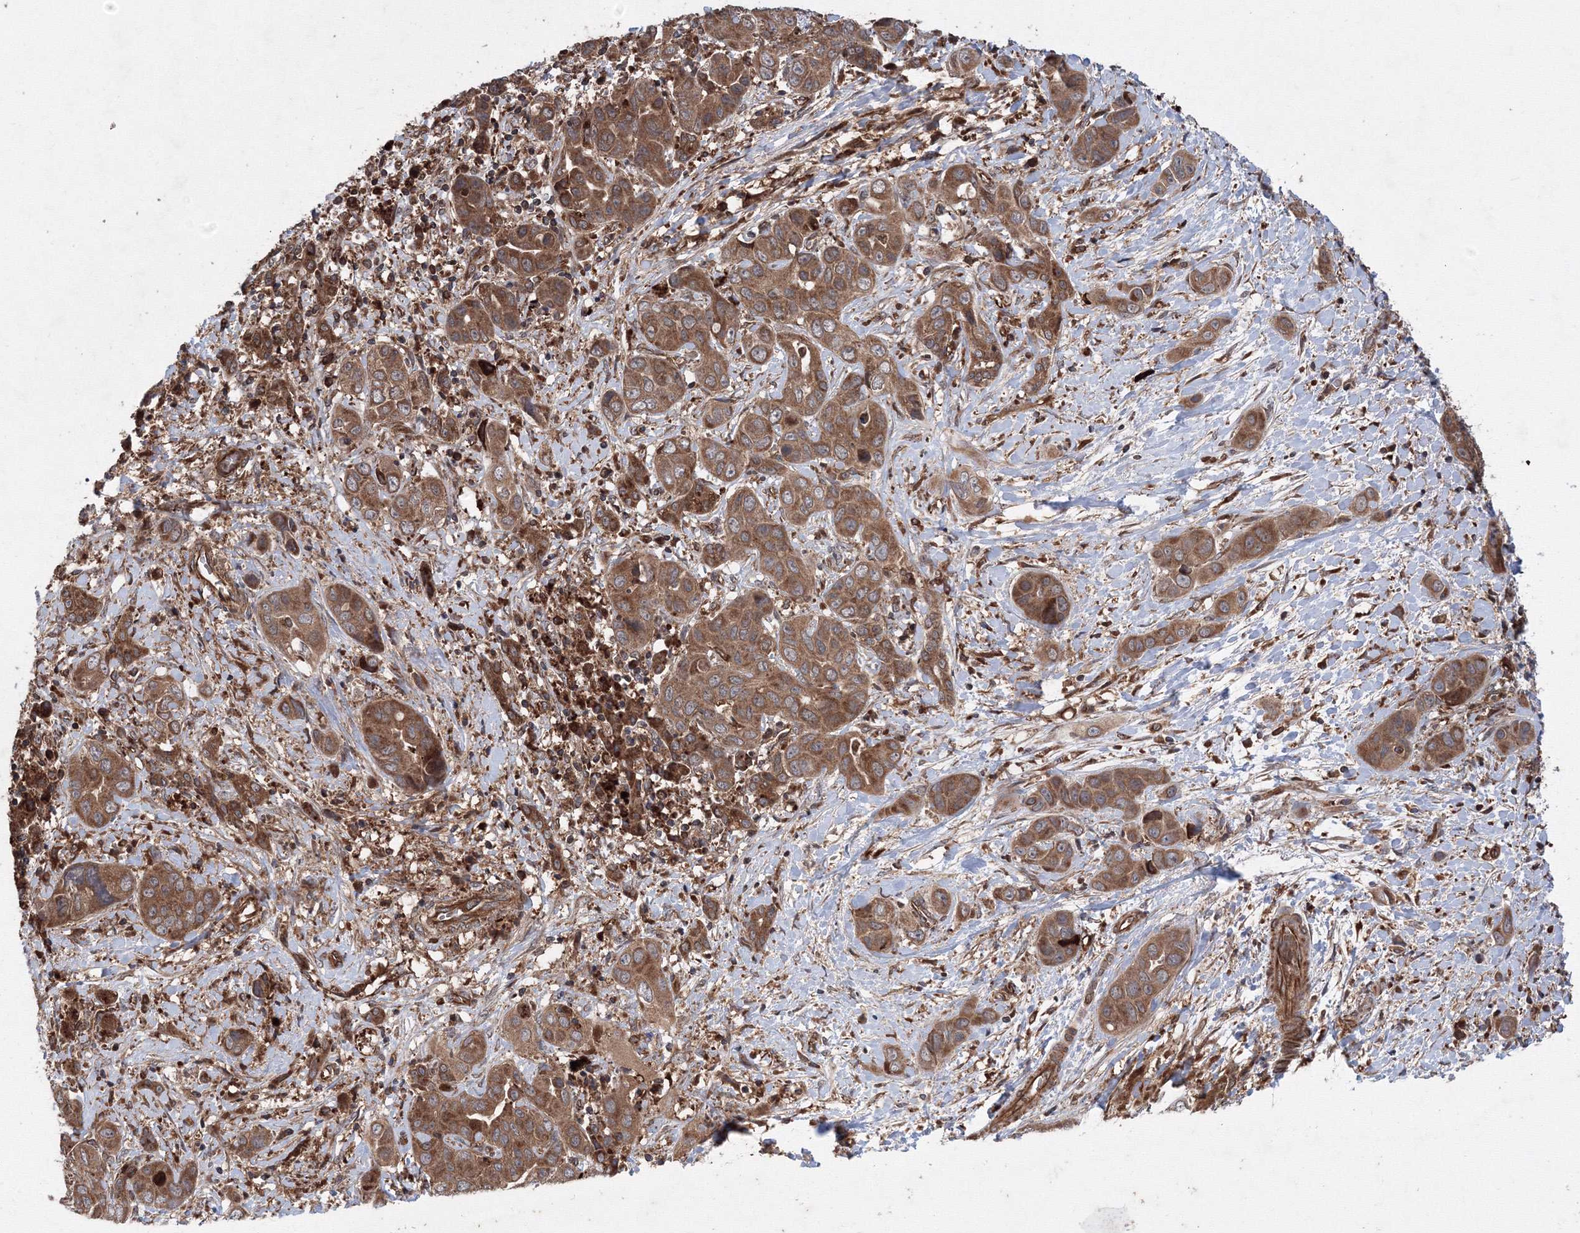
{"staining": {"intensity": "moderate", "quantity": ">75%", "location": "cytoplasmic/membranous"}, "tissue": "liver cancer", "cell_type": "Tumor cells", "image_type": "cancer", "snomed": [{"axis": "morphology", "description": "Cholangiocarcinoma"}, {"axis": "topography", "description": "Liver"}], "caption": "Cholangiocarcinoma (liver) stained for a protein (brown) reveals moderate cytoplasmic/membranous positive positivity in about >75% of tumor cells.", "gene": "ATG3", "patient": {"sex": "female", "age": 52}}